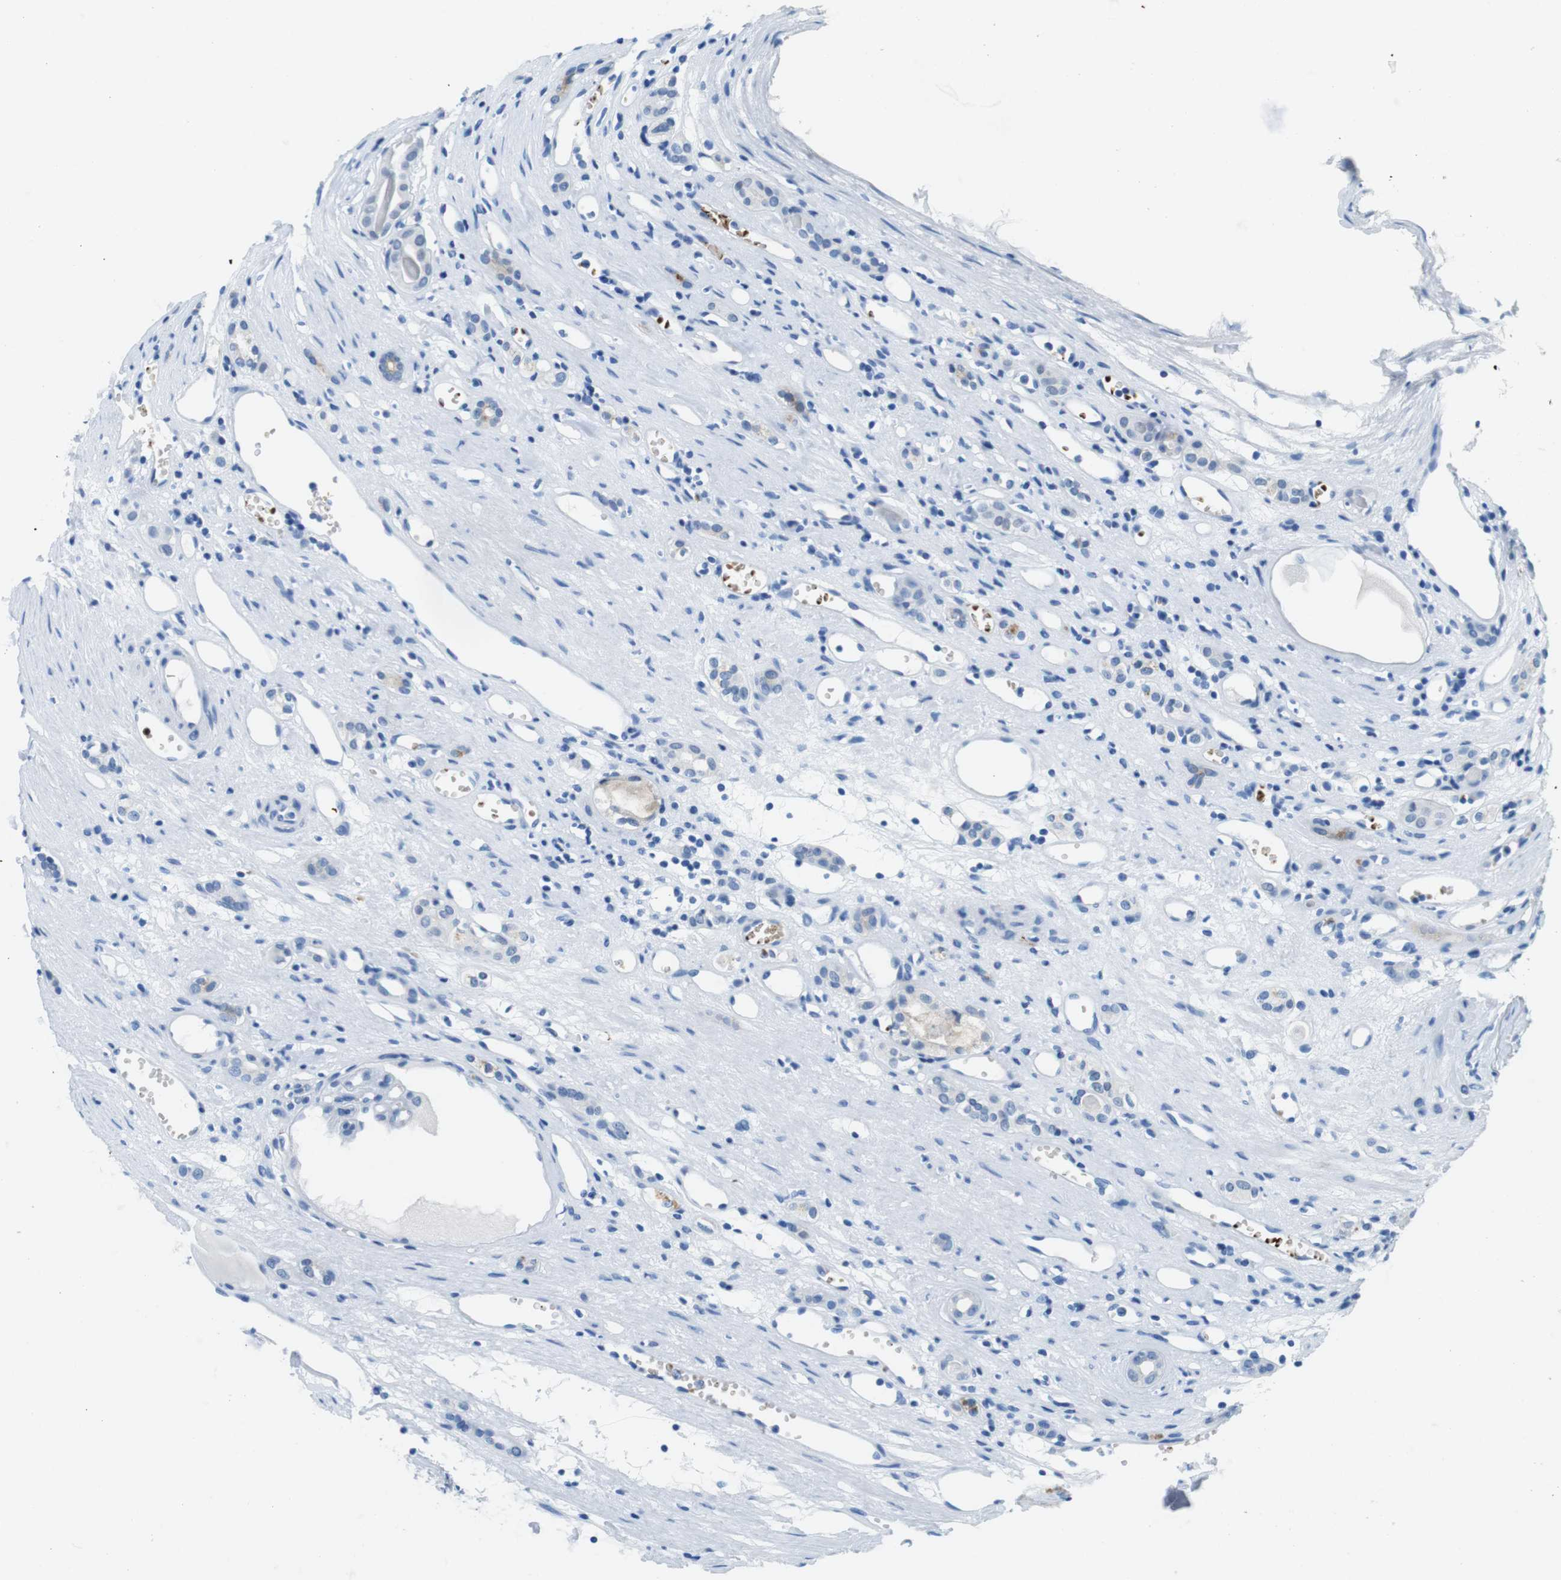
{"staining": {"intensity": "negative", "quantity": "none", "location": "none"}, "tissue": "renal cancer", "cell_type": "Tumor cells", "image_type": "cancer", "snomed": [{"axis": "morphology", "description": "Adenocarcinoma, NOS"}, {"axis": "topography", "description": "Kidney"}], "caption": "The micrograph demonstrates no significant positivity in tumor cells of renal adenocarcinoma. (DAB IHC visualized using brightfield microscopy, high magnification).", "gene": "TFAP2C", "patient": {"sex": "male", "age": 56}}